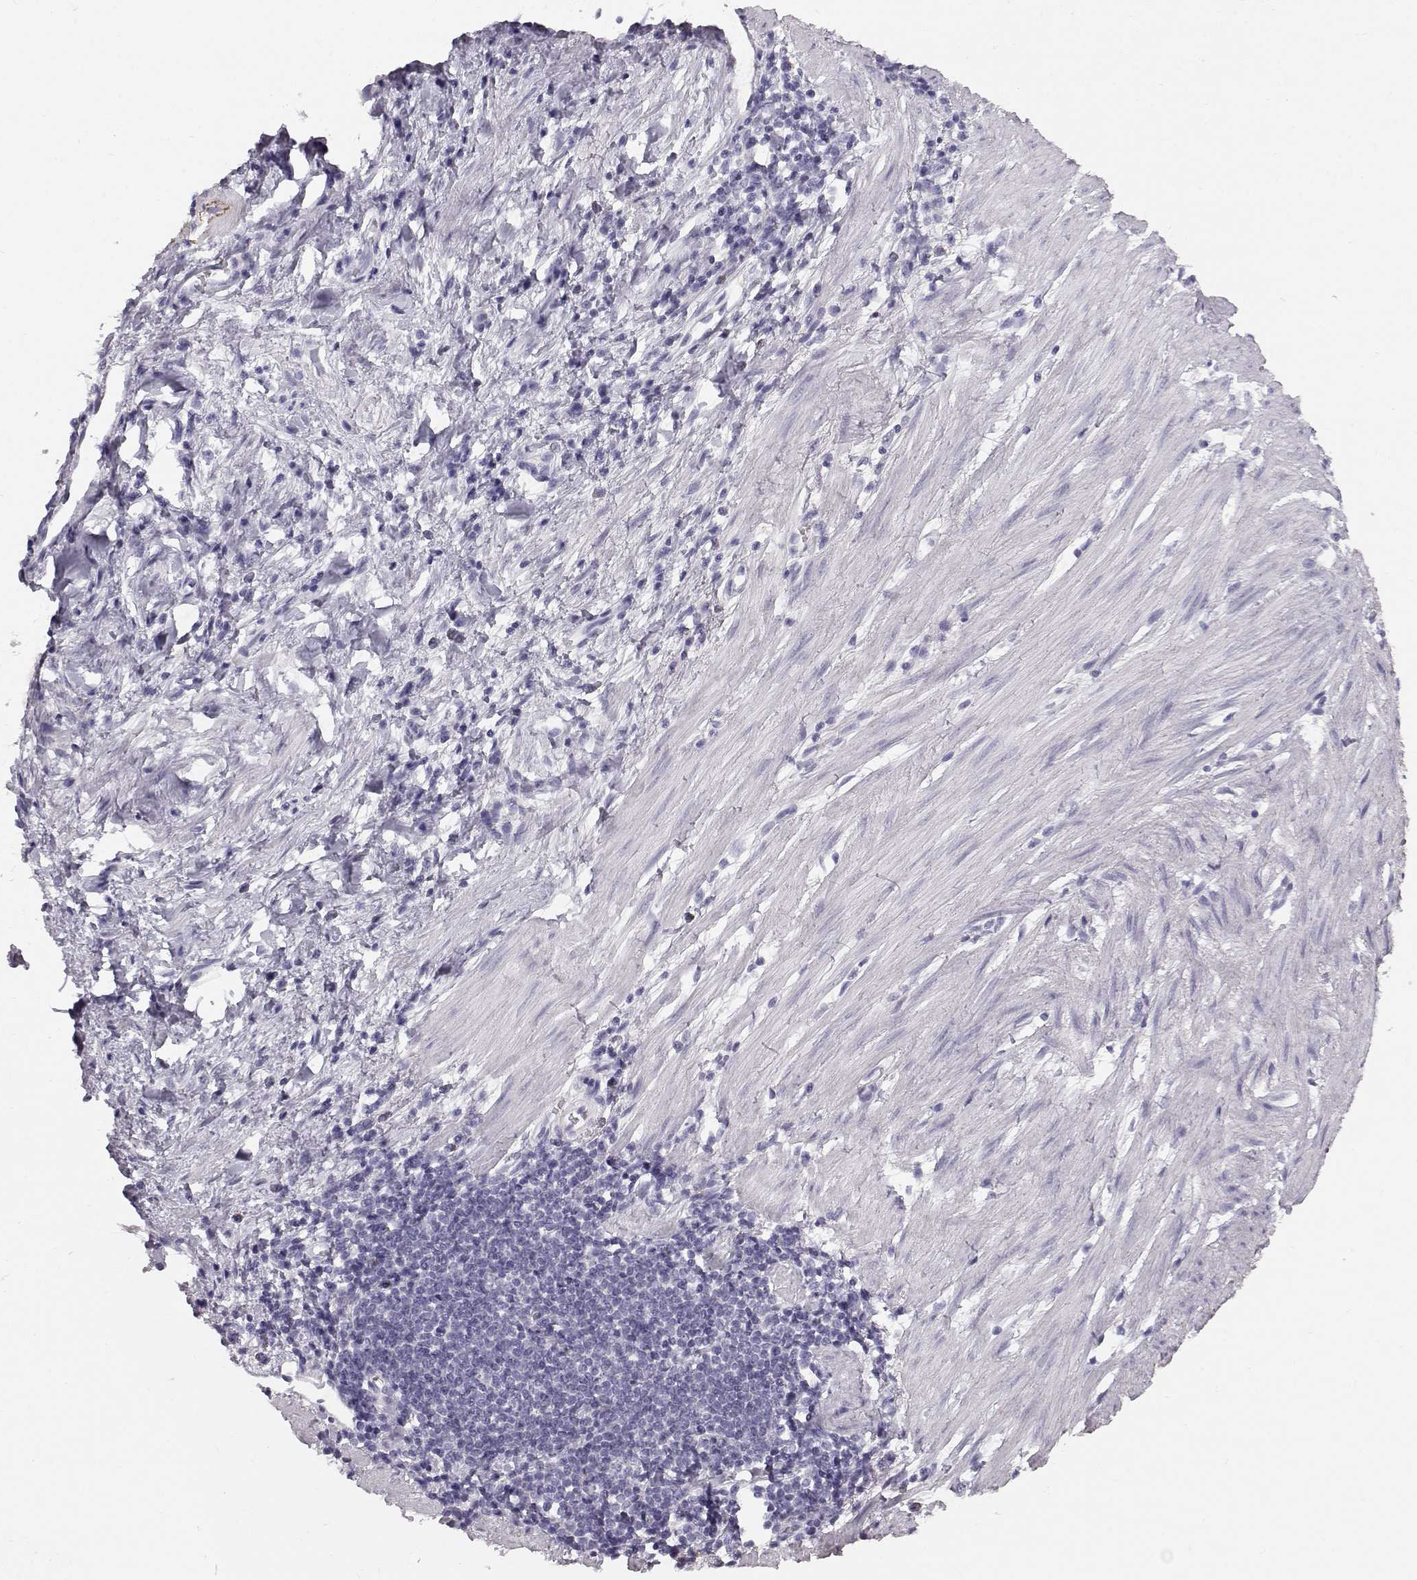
{"staining": {"intensity": "negative", "quantity": "none", "location": "none"}, "tissue": "stomach cancer", "cell_type": "Tumor cells", "image_type": "cancer", "snomed": [{"axis": "morphology", "description": "Adenocarcinoma, NOS"}, {"axis": "topography", "description": "Stomach"}], "caption": "Immunohistochemistry (IHC) photomicrograph of stomach cancer (adenocarcinoma) stained for a protein (brown), which demonstrates no staining in tumor cells.", "gene": "KRTAP16-1", "patient": {"sex": "male", "age": 58}}